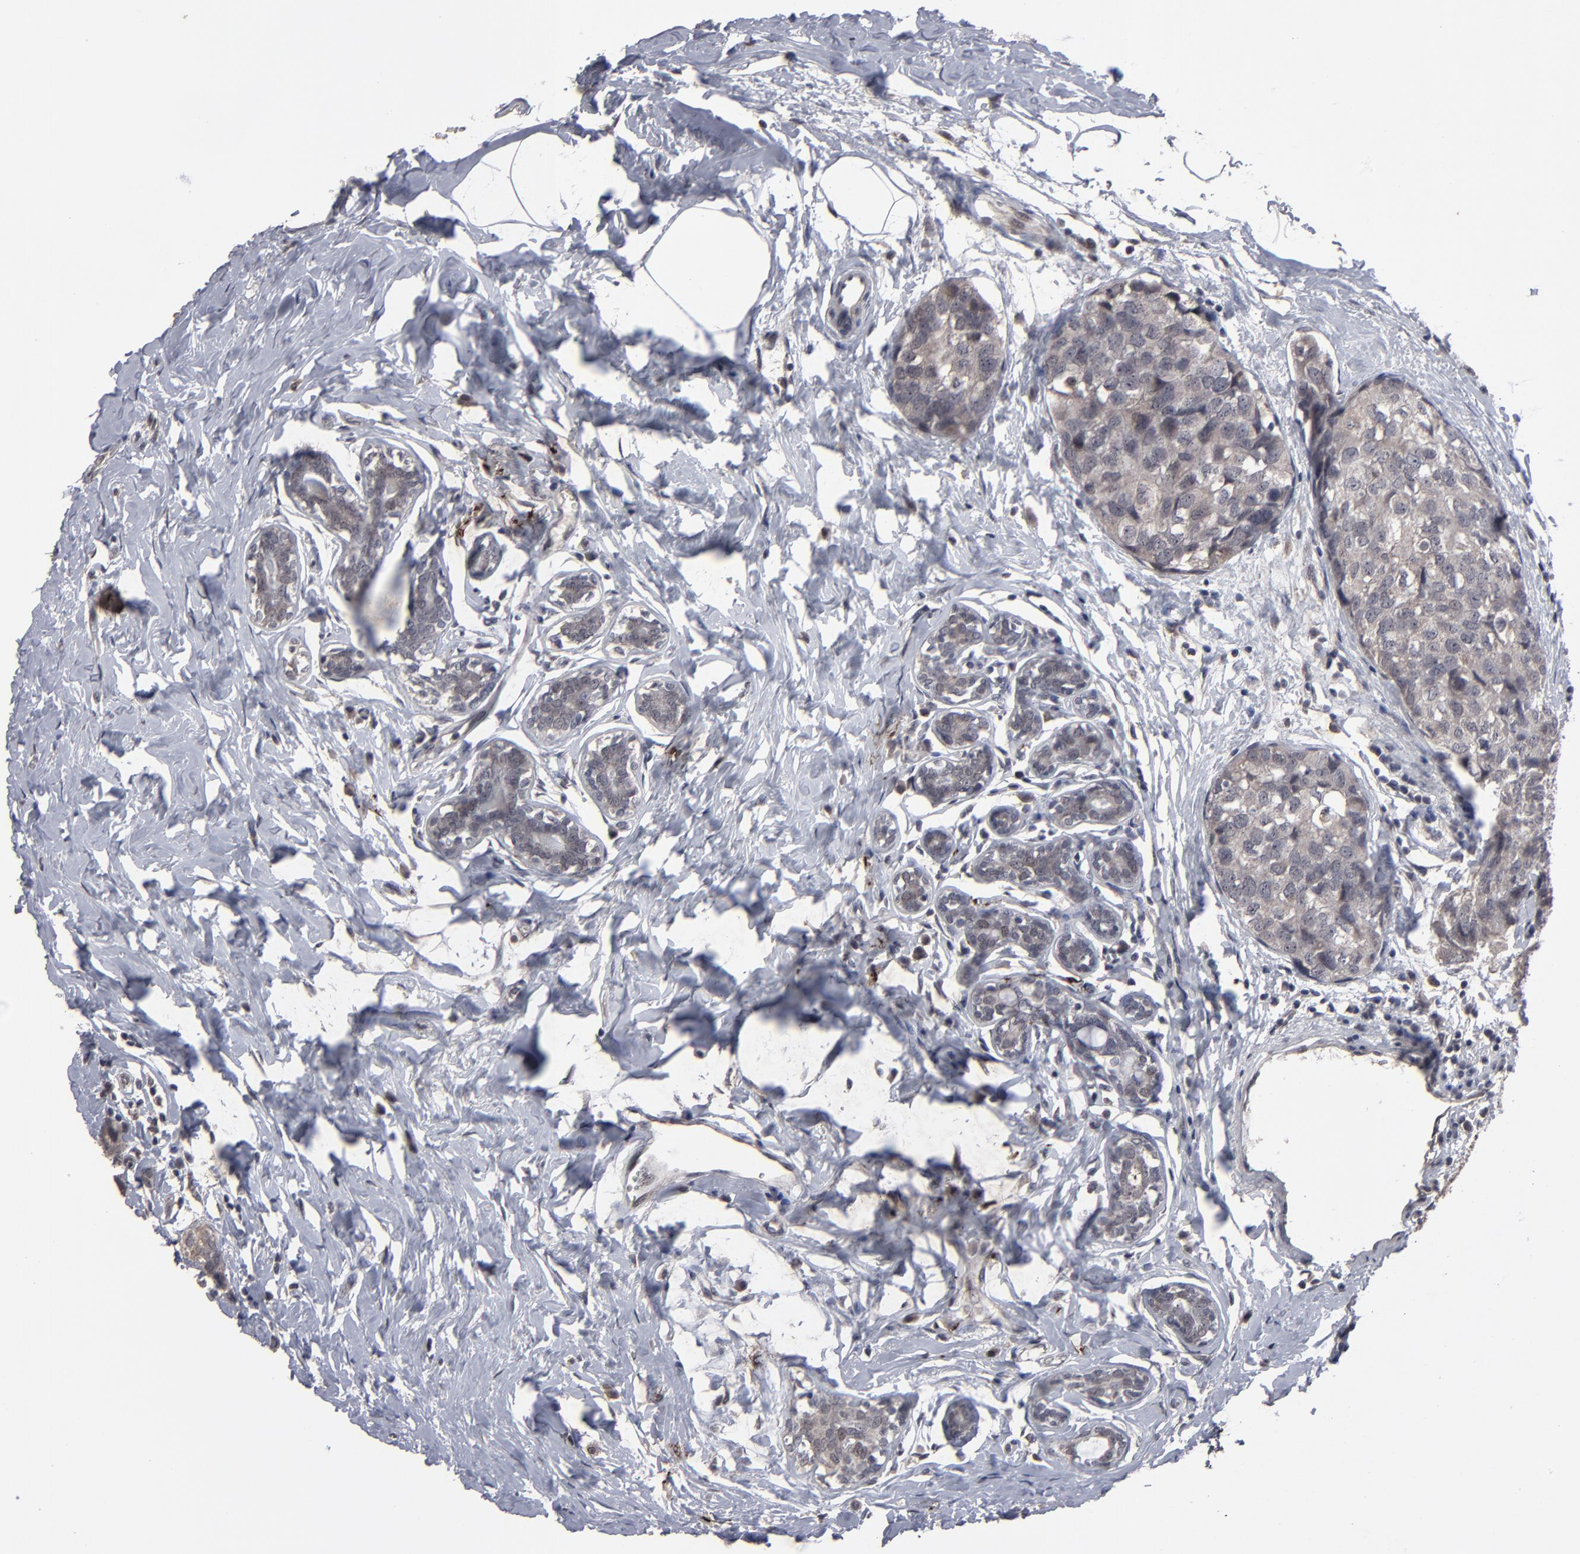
{"staining": {"intensity": "weak", "quantity": ">75%", "location": "cytoplasmic/membranous"}, "tissue": "breast cancer", "cell_type": "Tumor cells", "image_type": "cancer", "snomed": [{"axis": "morphology", "description": "Normal tissue, NOS"}, {"axis": "morphology", "description": "Duct carcinoma"}, {"axis": "topography", "description": "Breast"}], "caption": "There is low levels of weak cytoplasmic/membranous expression in tumor cells of breast cancer (intraductal carcinoma), as demonstrated by immunohistochemical staining (brown color).", "gene": "SLC22A17", "patient": {"sex": "female", "age": 50}}